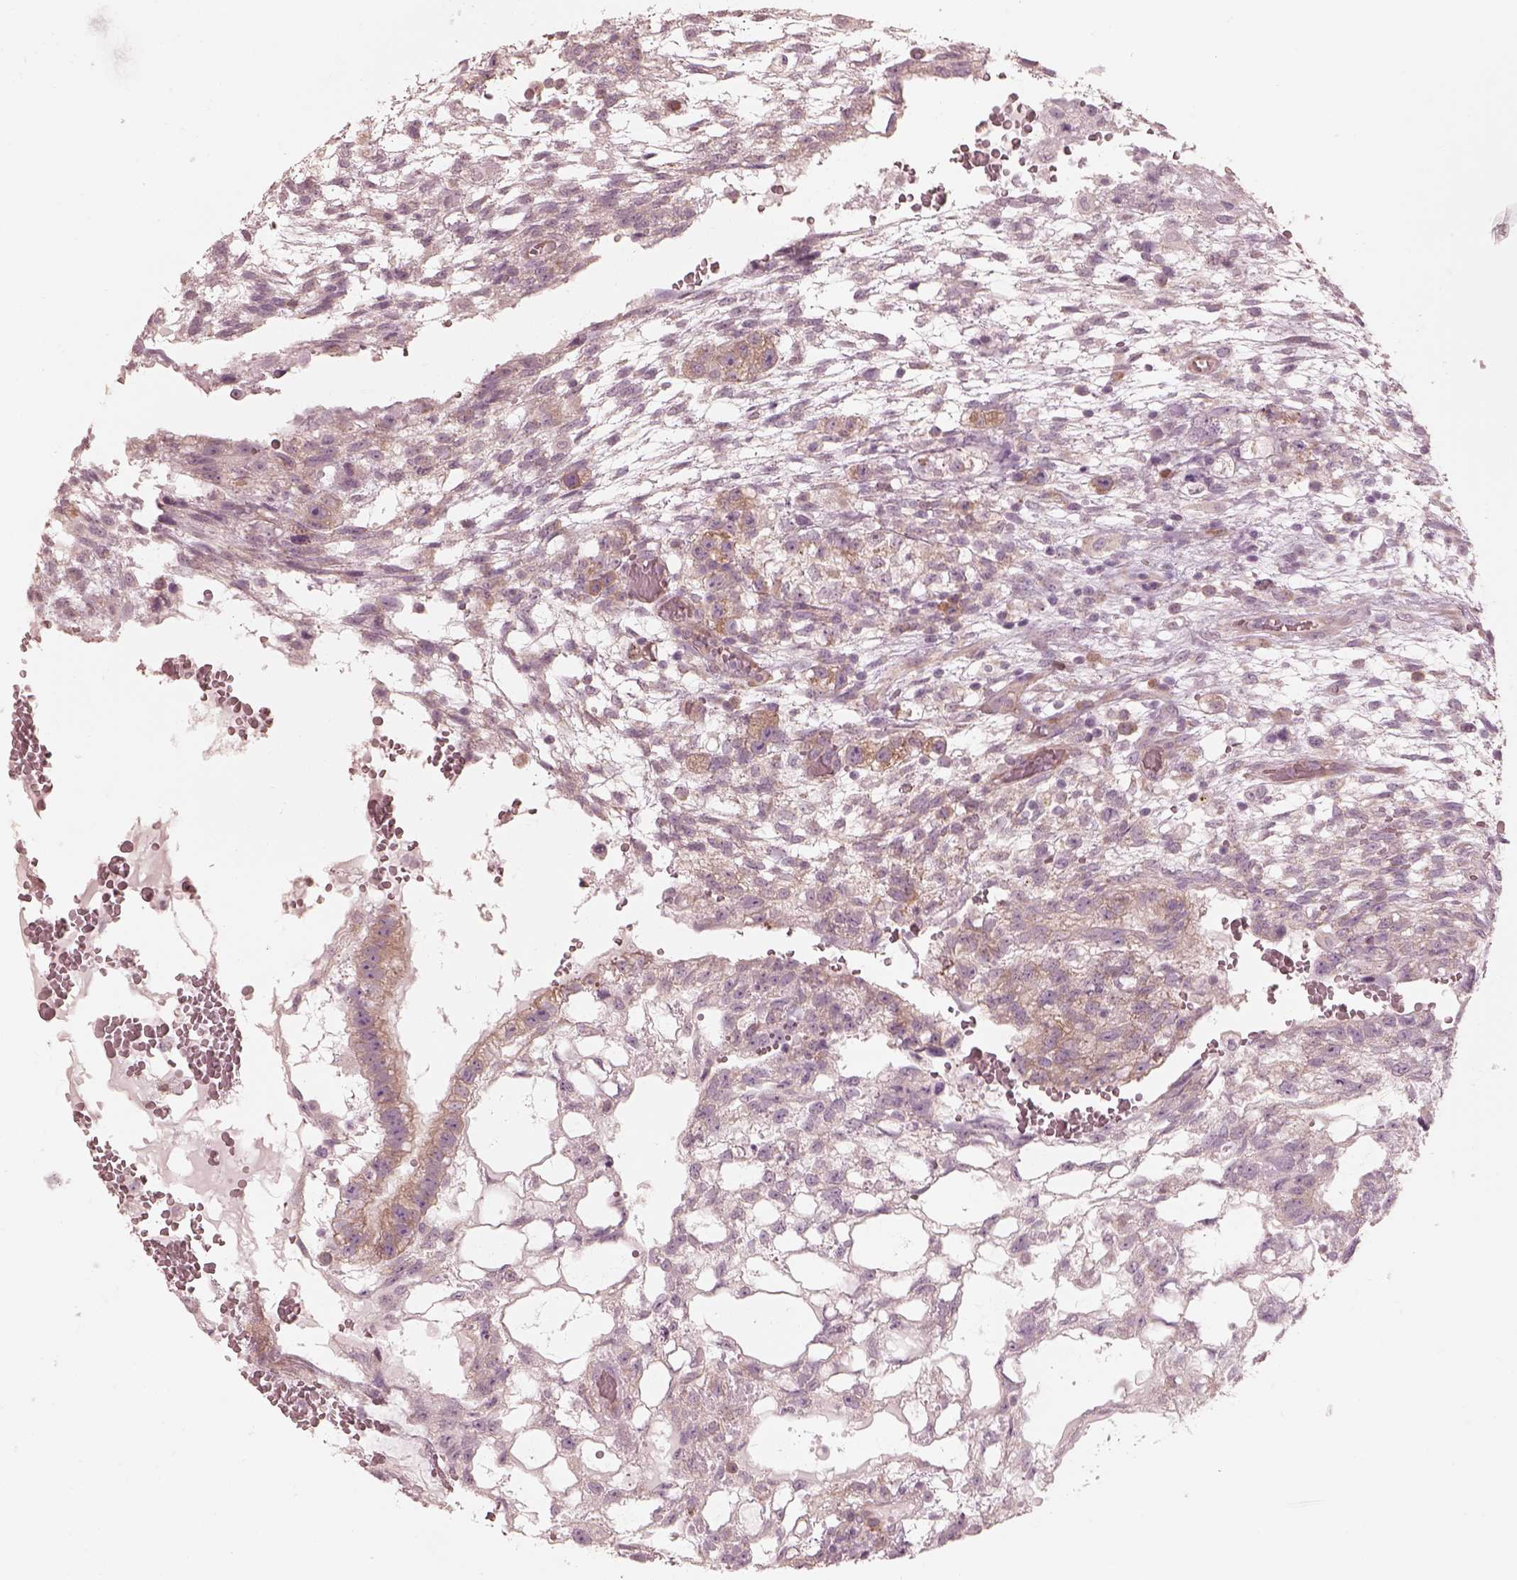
{"staining": {"intensity": "weak", "quantity": "<25%", "location": "cytoplasmic/membranous"}, "tissue": "testis cancer", "cell_type": "Tumor cells", "image_type": "cancer", "snomed": [{"axis": "morphology", "description": "Carcinoma, Embryonal, NOS"}, {"axis": "topography", "description": "Testis"}], "caption": "Immunohistochemistry (IHC) of human testis cancer (embryonal carcinoma) displays no expression in tumor cells.", "gene": "RAB3C", "patient": {"sex": "male", "age": 32}}